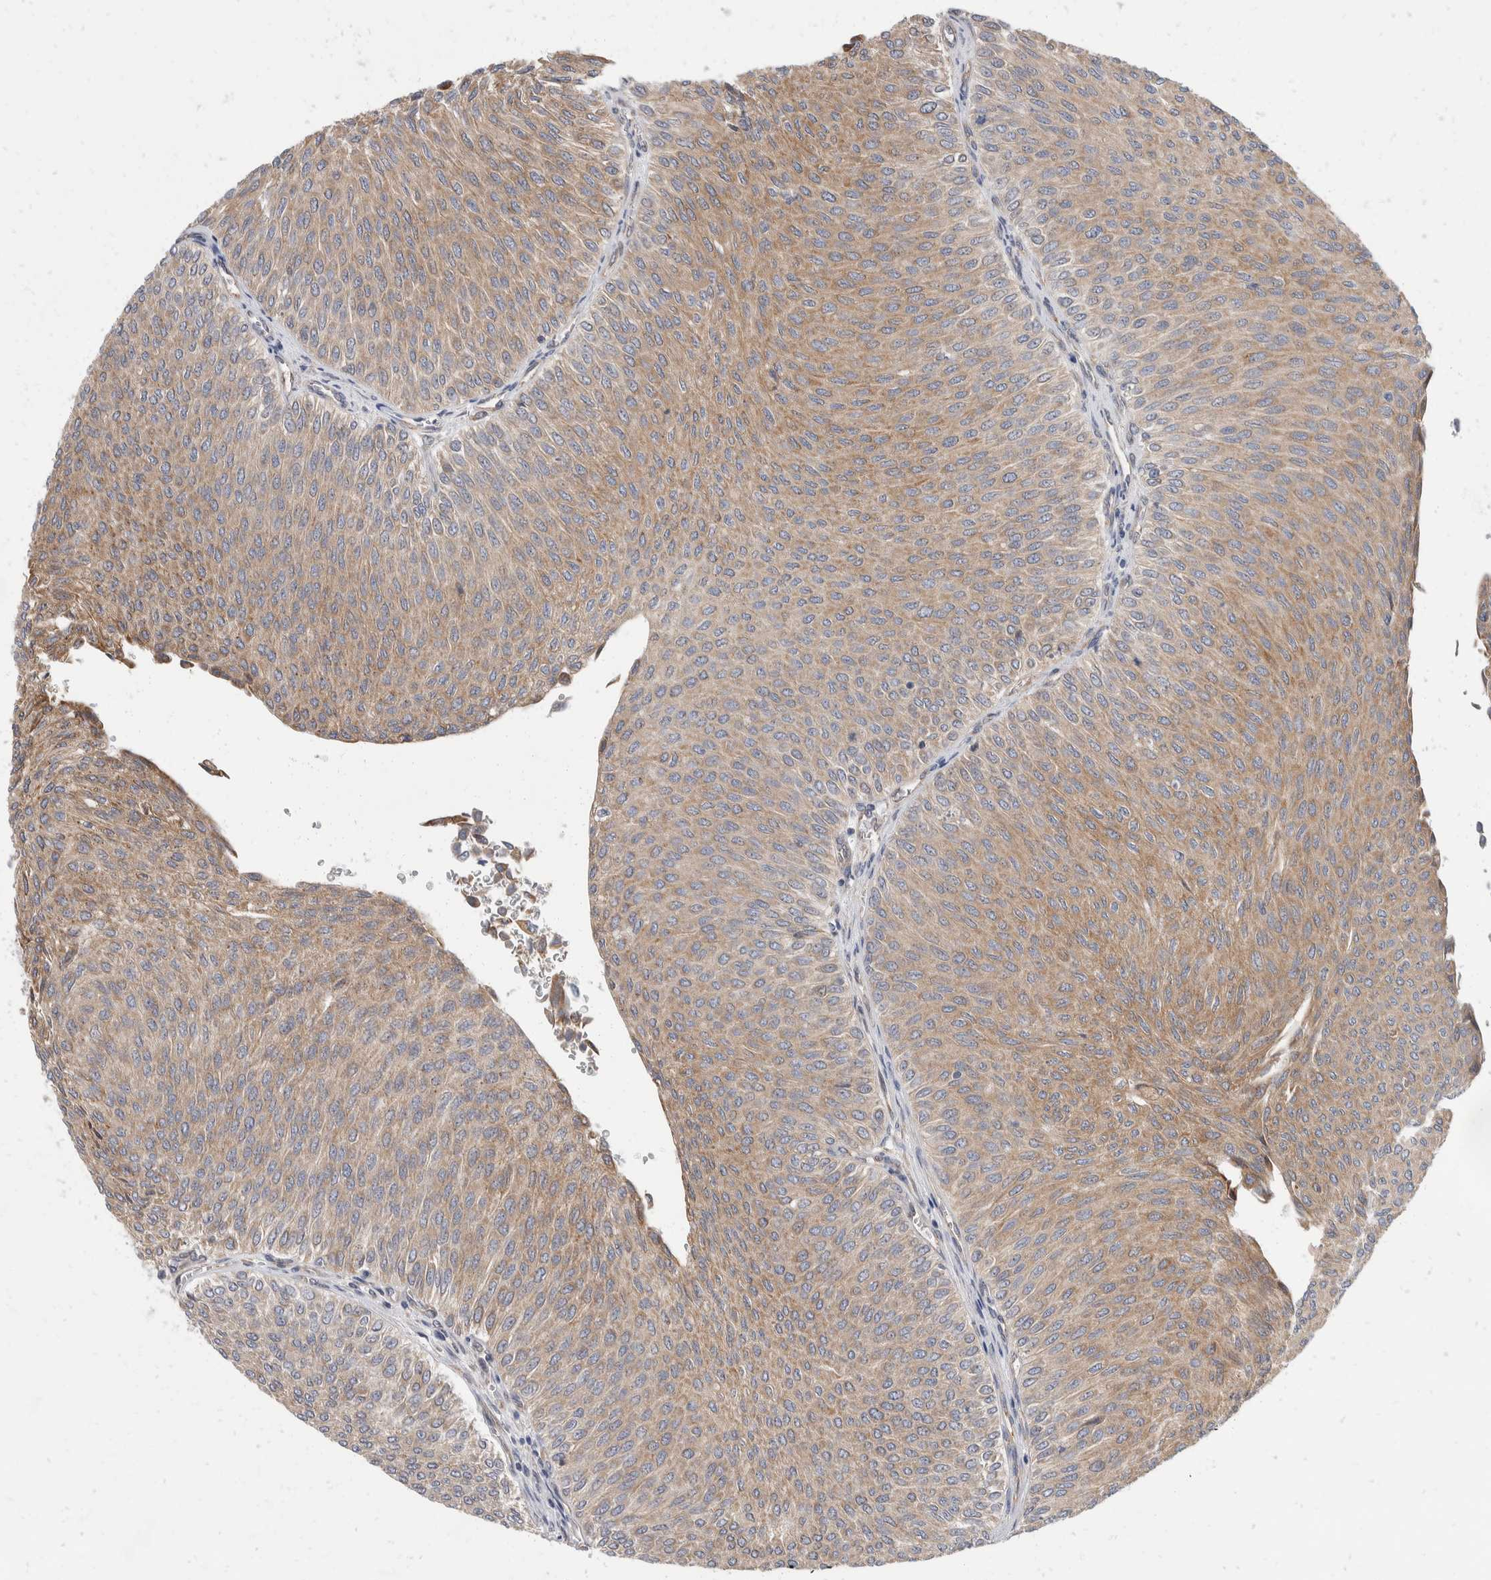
{"staining": {"intensity": "moderate", "quantity": ">75%", "location": "cytoplasmic/membranous"}, "tissue": "urothelial cancer", "cell_type": "Tumor cells", "image_type": "cancer", "snomed": [{"axis": "morphology", "description": "Urothelial carcinoma, Low grade"}, {"axis": "topography", "description": "Urinary bladder"}], "caption": "Protein positivity by immunohistochemistry displays moderate cytoplasmic/membranous staining in approximately >75% of tumor cells in urothelial carcinoma (low-grade).", "gene": "TMEM245", "patient": {"sex": "male", "age": 78}}